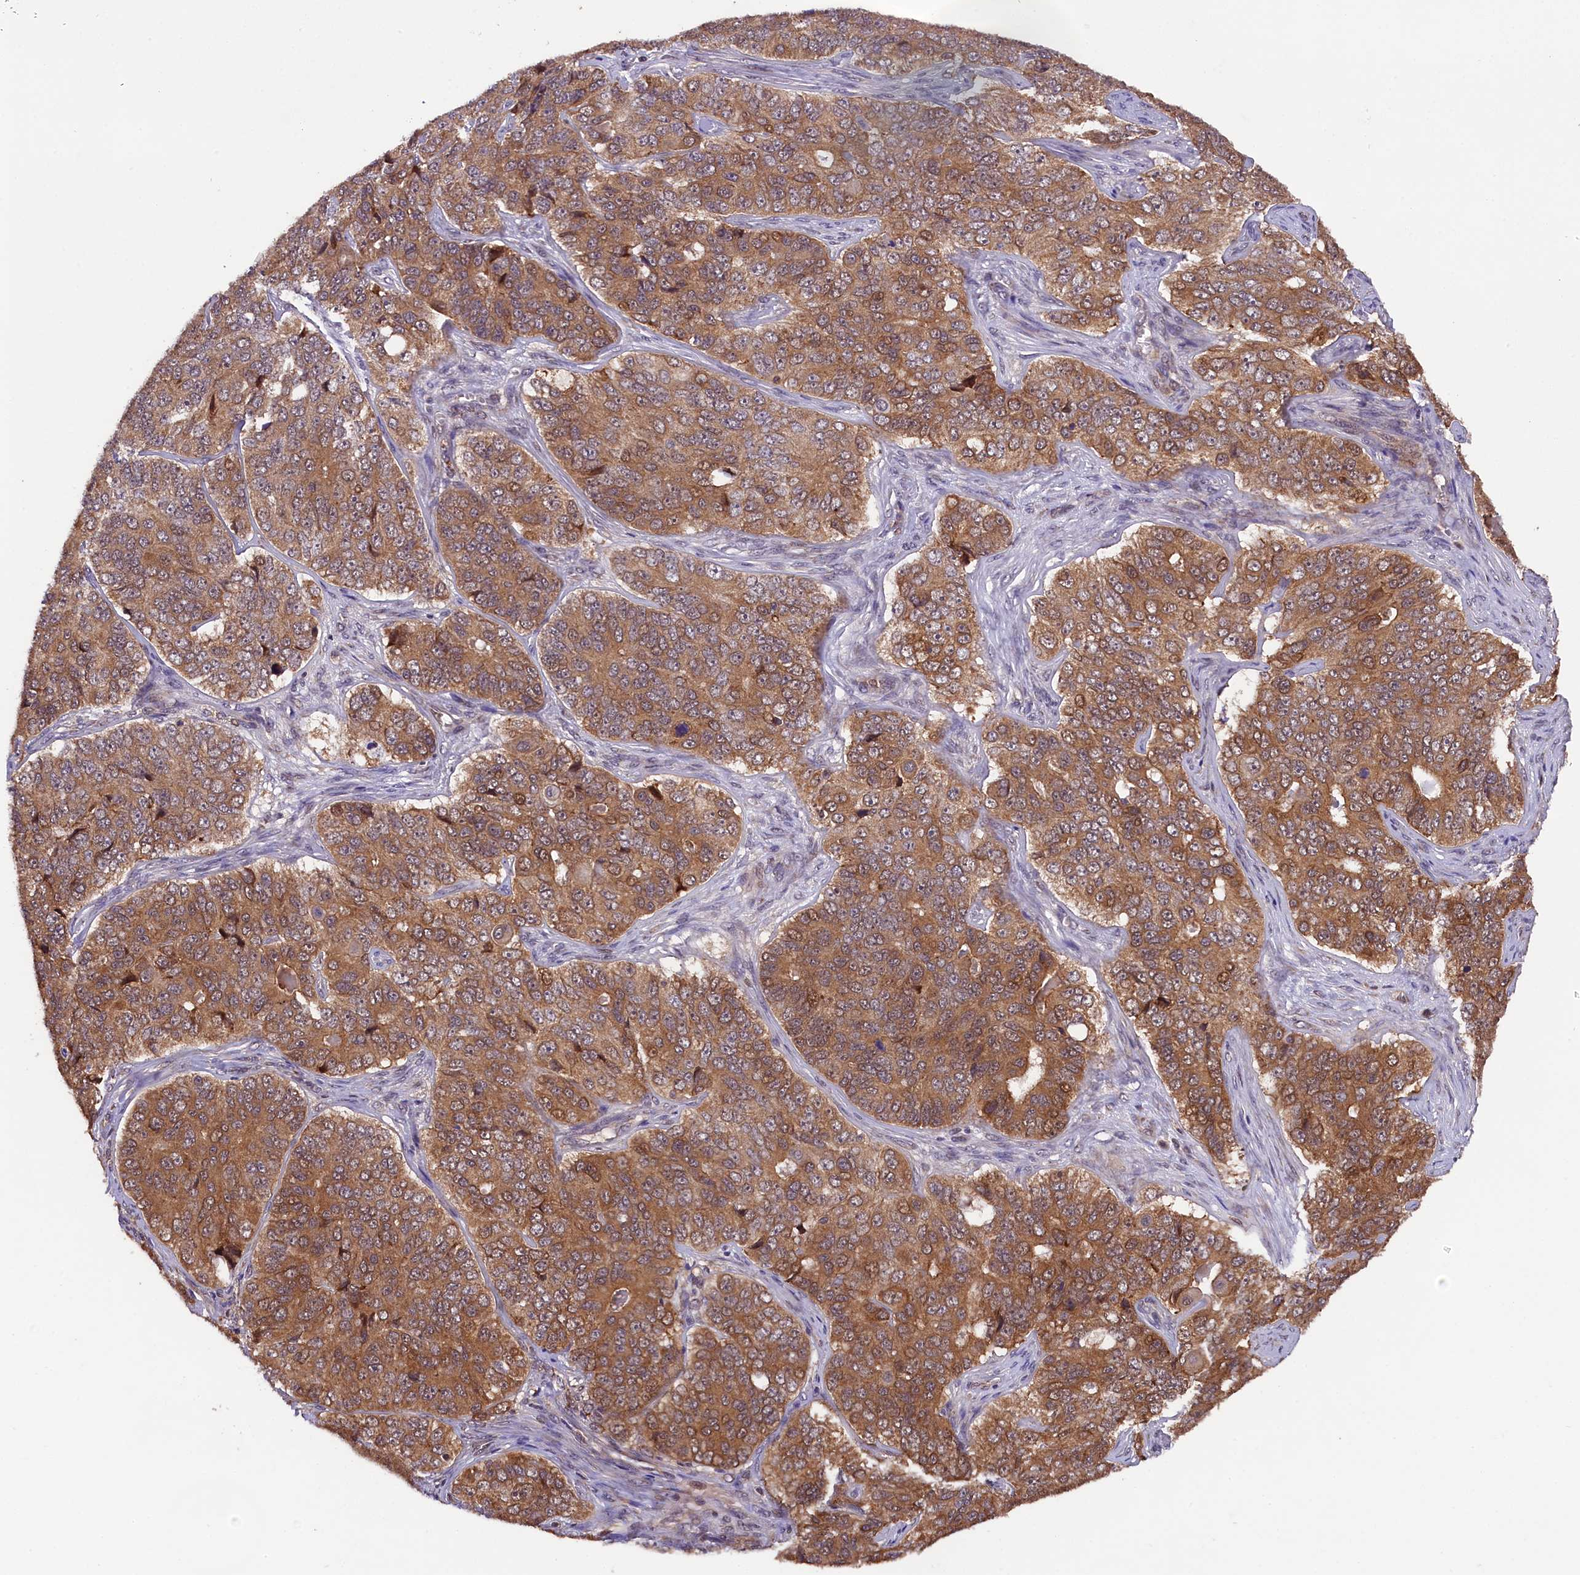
{"staining": {"intensity": "moderate", "quantity": ">75%", "location": "cytoplasmic/membranous"}, "tissue": "ovarian cancer", "cell_type": "Tumor cells", "image_type": "cancer", "snomed": [{"axis": "morphology", "description": "Carcinoma, endometroid"}, {"axis": "topography", "description": "Ovary"}], "caption": "A photomicrograph showing moderate cytoplasmic/membranous expression in about >75% of tumor cells in endometroid carcinoma (ovarian), as visualized by brown immunohistochemical staining.", "gene": "DOHH", "patient": {"sex": "female", "age": 51}}